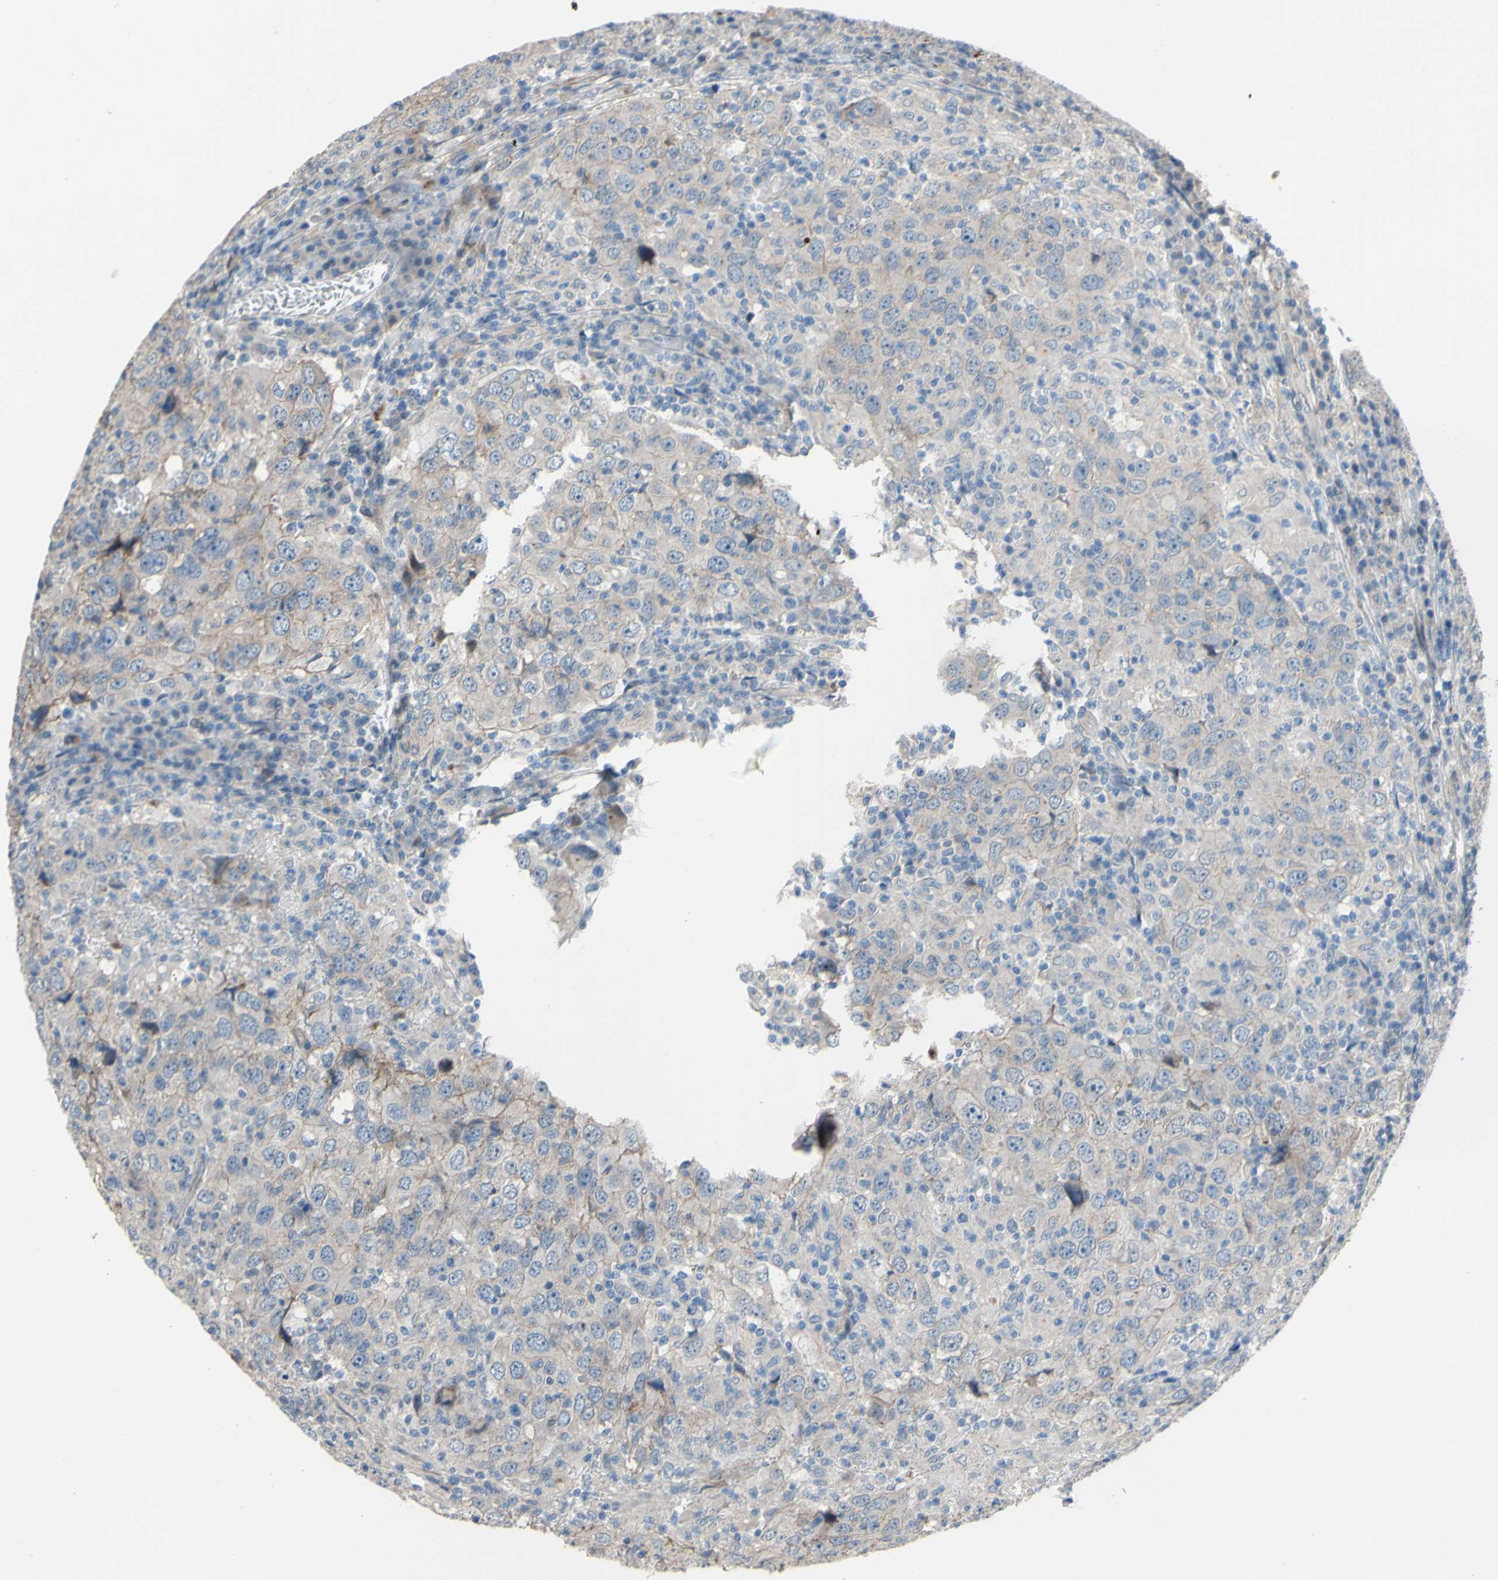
{"staining": {"intensity": "weak", "quantity": "<25%", "location": "cytoplasmic/membranous"}, "tissue": "head and neck cancer", "cell_type": "Tumor cells", "image_type": "cancer", "snomed": [{"axis": "morphology", "description": "Adenocarcinoma, NOS"}, {"axis": "topography", "description": "Salivary gland"}, {"axis": "topography", "description": "Head-Neck"}], "caption": "This histopathology image is of head and neck cancer (adenocarcinoma) stained with IHC to label a protein in brown with the nuclei are counter-stained blue. There is no expression in tumor cells.", "gene": "CDCP1", "patient": {"sex": "female", "age": 65}}